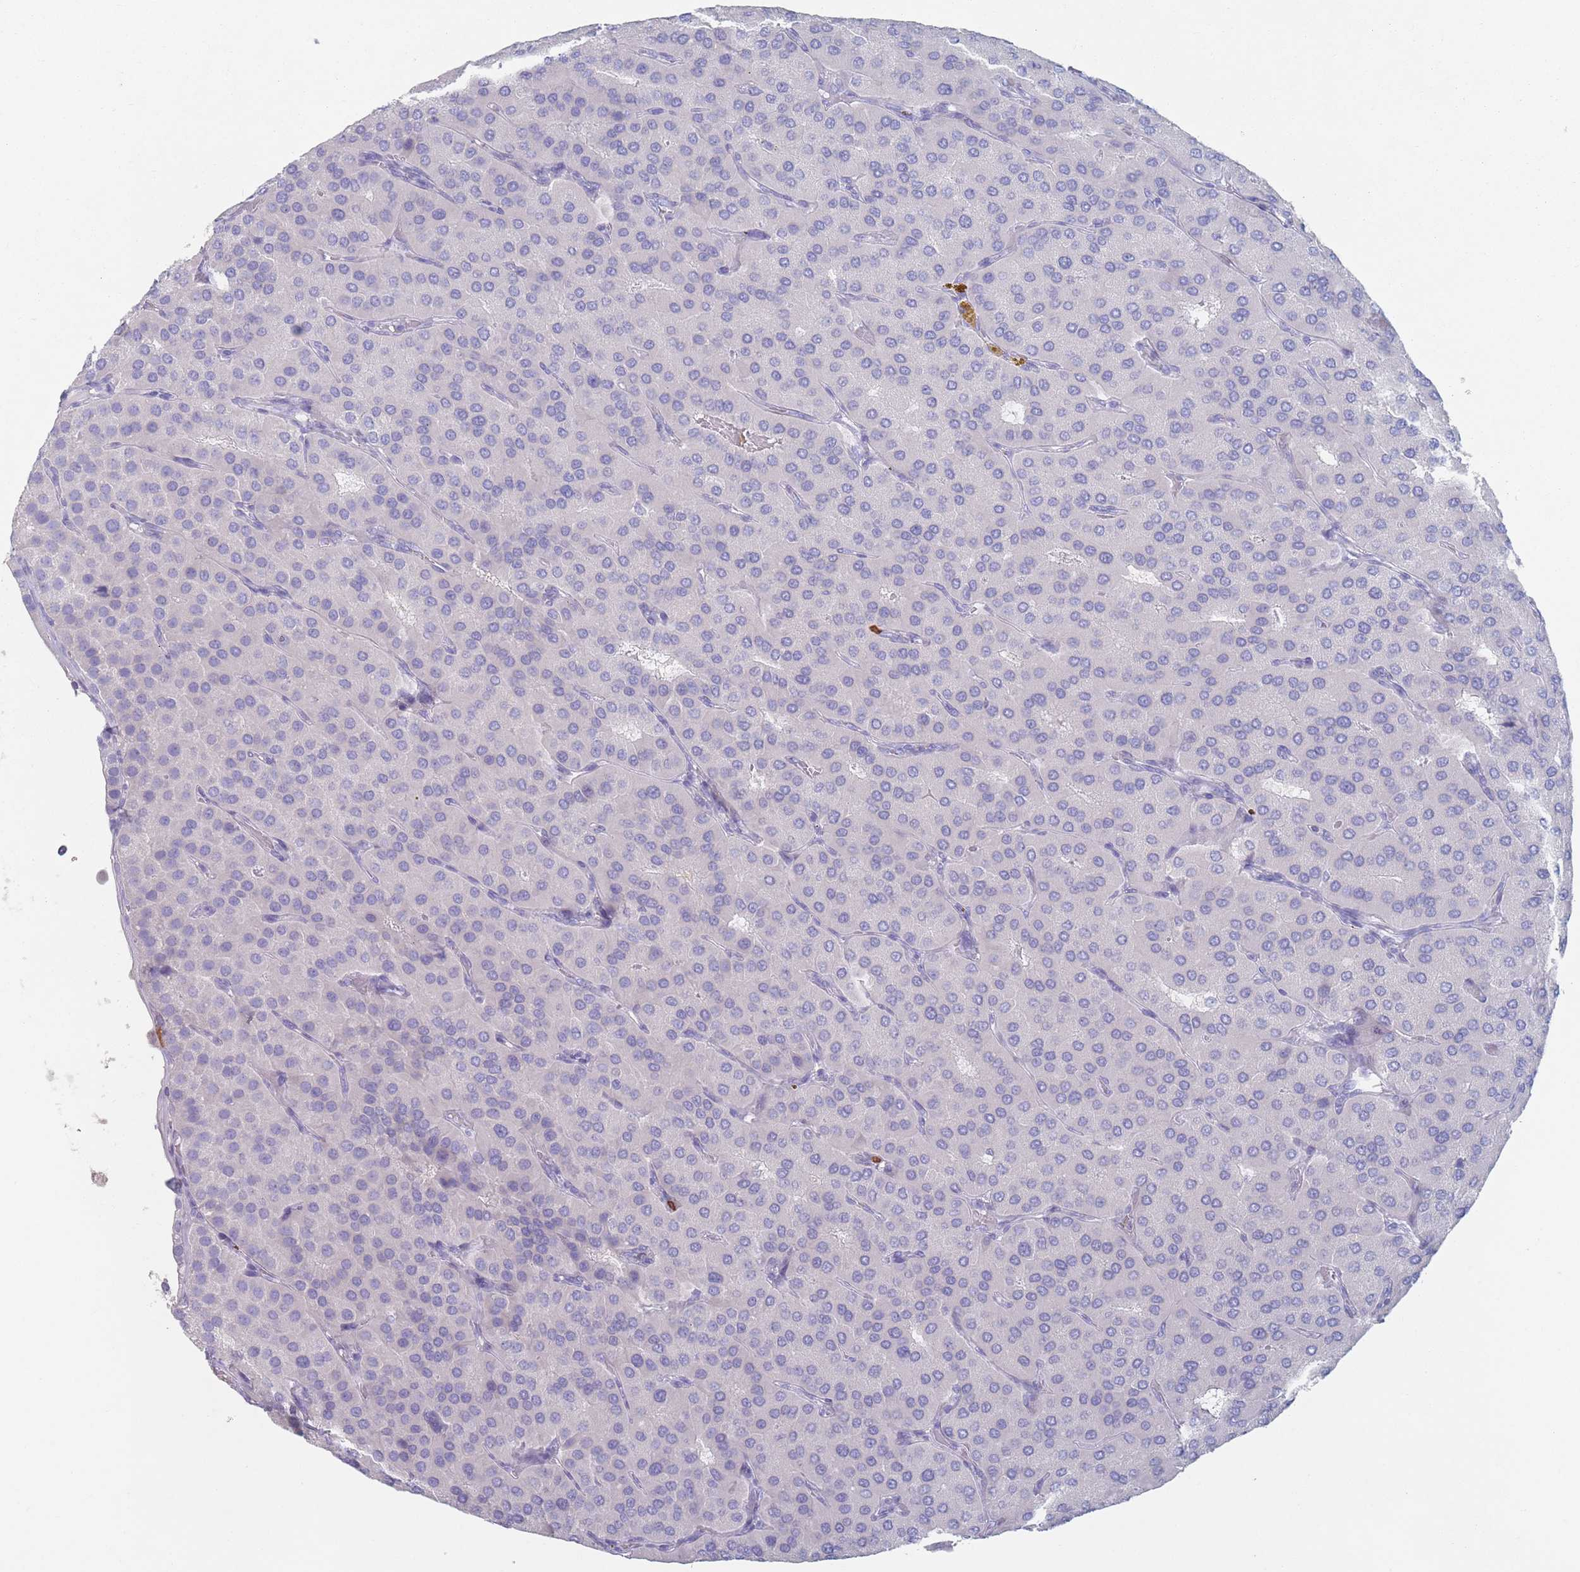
{"staining": {"intensity": "negative", "quantity": "none", "location": "none"}, "tissue": "parathyroid gland", "cell_type": "Glandular cells", "image_type": "normal", "snomed": [{"axis": "morphology", "description": "Normal tissue, NOS"}, {"axis": "morphology", "description": "Adenoma, NOS"}, {"axis": "topography", "description": "Parathyroid gland"}], "caption": "Immunohistochemical staining of normal parathyroid gland exhibits no significant staining in glandular cells. Brightfield microscopy of IHC stained with DAB (3,3'-diaminobenzidine) (brown) and hematoxylin (blue), captured at high magnification.", "gene": "ATP1A3", "patient": {"sex": "female", "age": 86}}